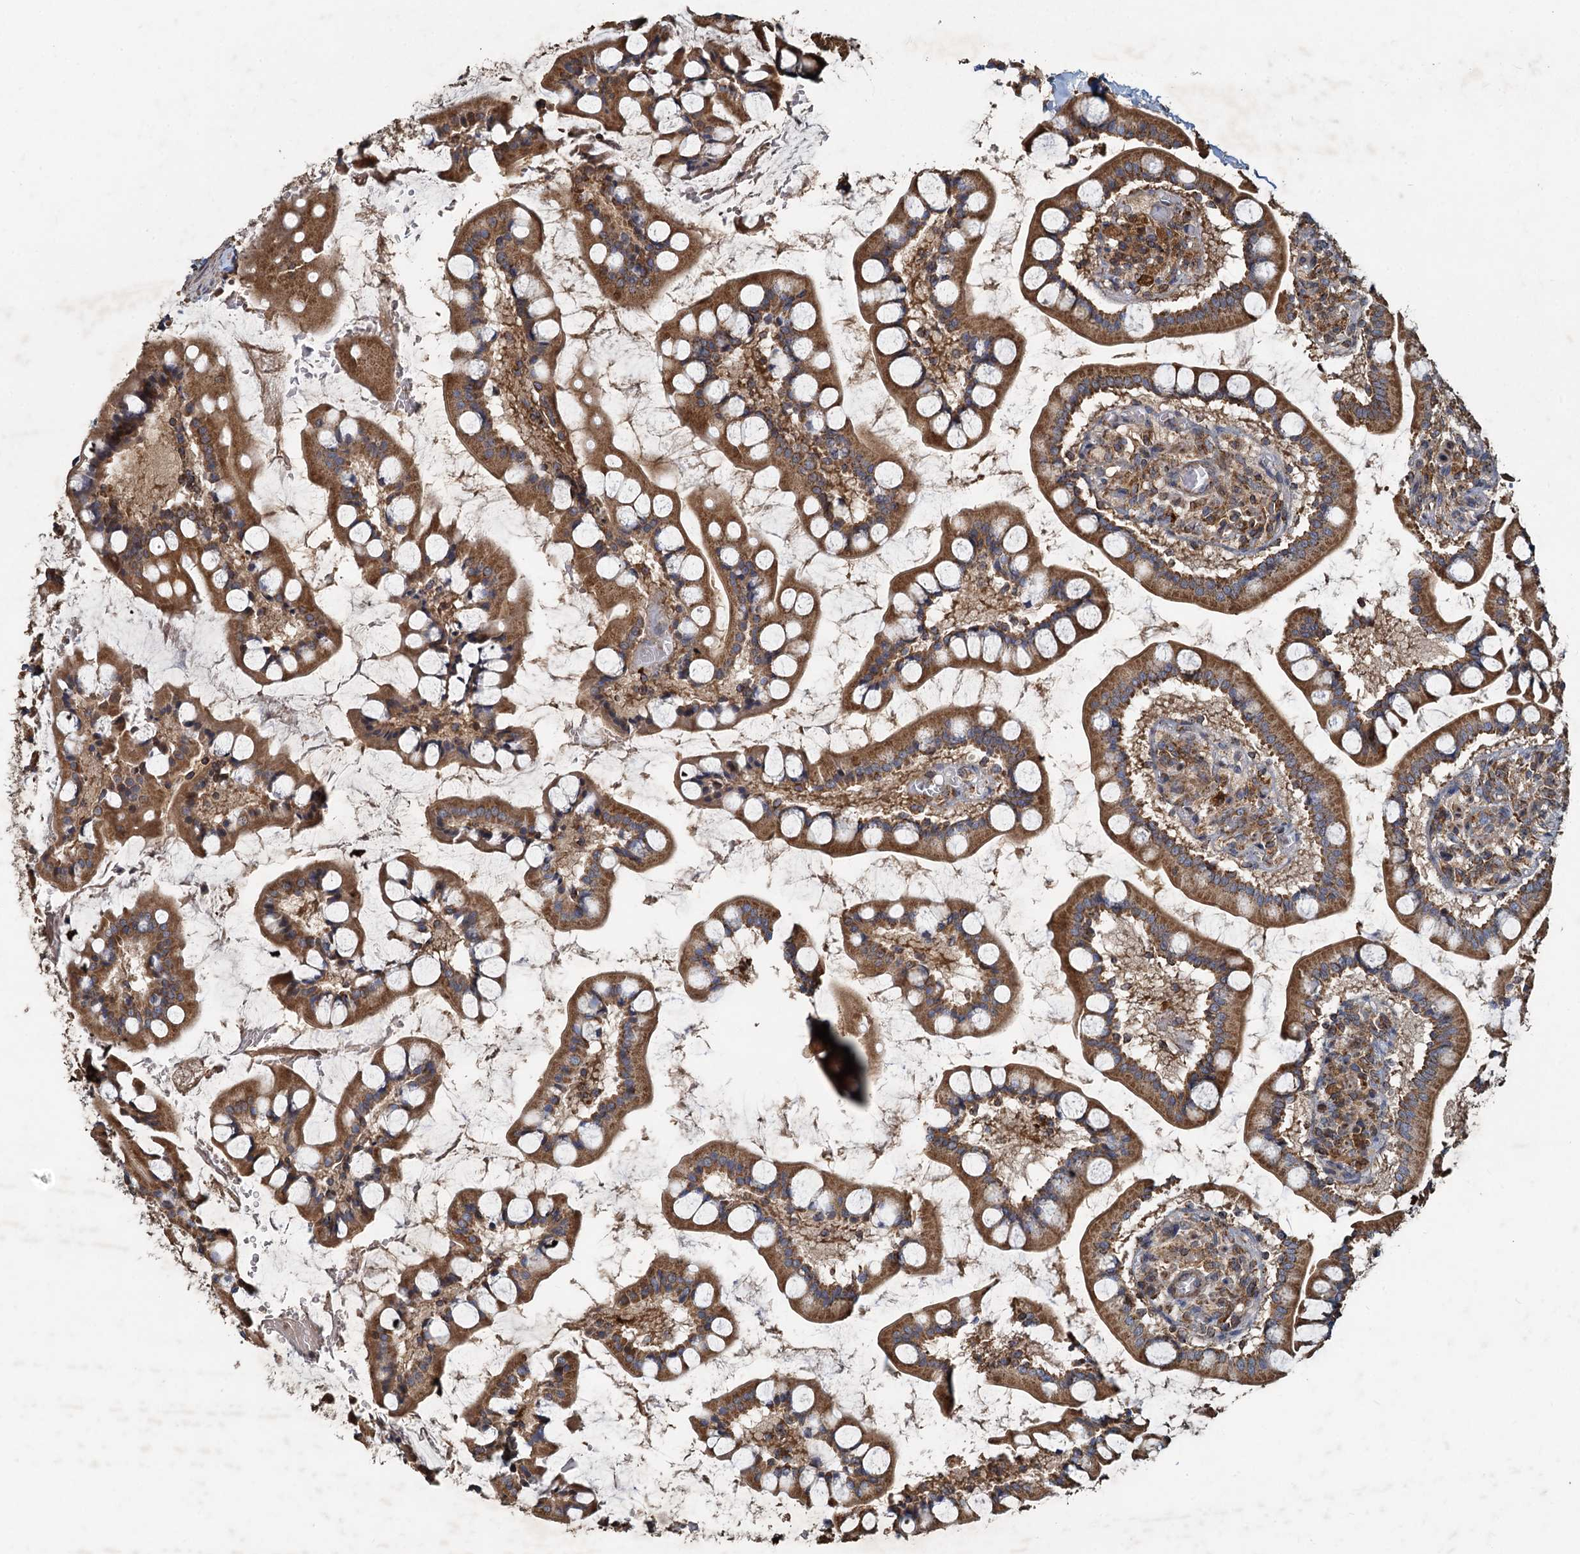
{"staining": {"intensity": "strong", "quantity": ">75%", "location": "cytoplasmic/membranous"}, "tissue": "small intestine", "cell_type": "Glandular cells", "image_type": "normal", "snomed": [{"axis": "morphology", "description": "Normal tissue, NOS"}, {"axis": "topography", "description": "Small intestine"}], "caption": "Strong cytoplasmic/membranous staining is seen in approximately >75% of glandular cells in normal small intestine.", "gene": "SDS", "patient": {"sex": "male", "age": 52}}